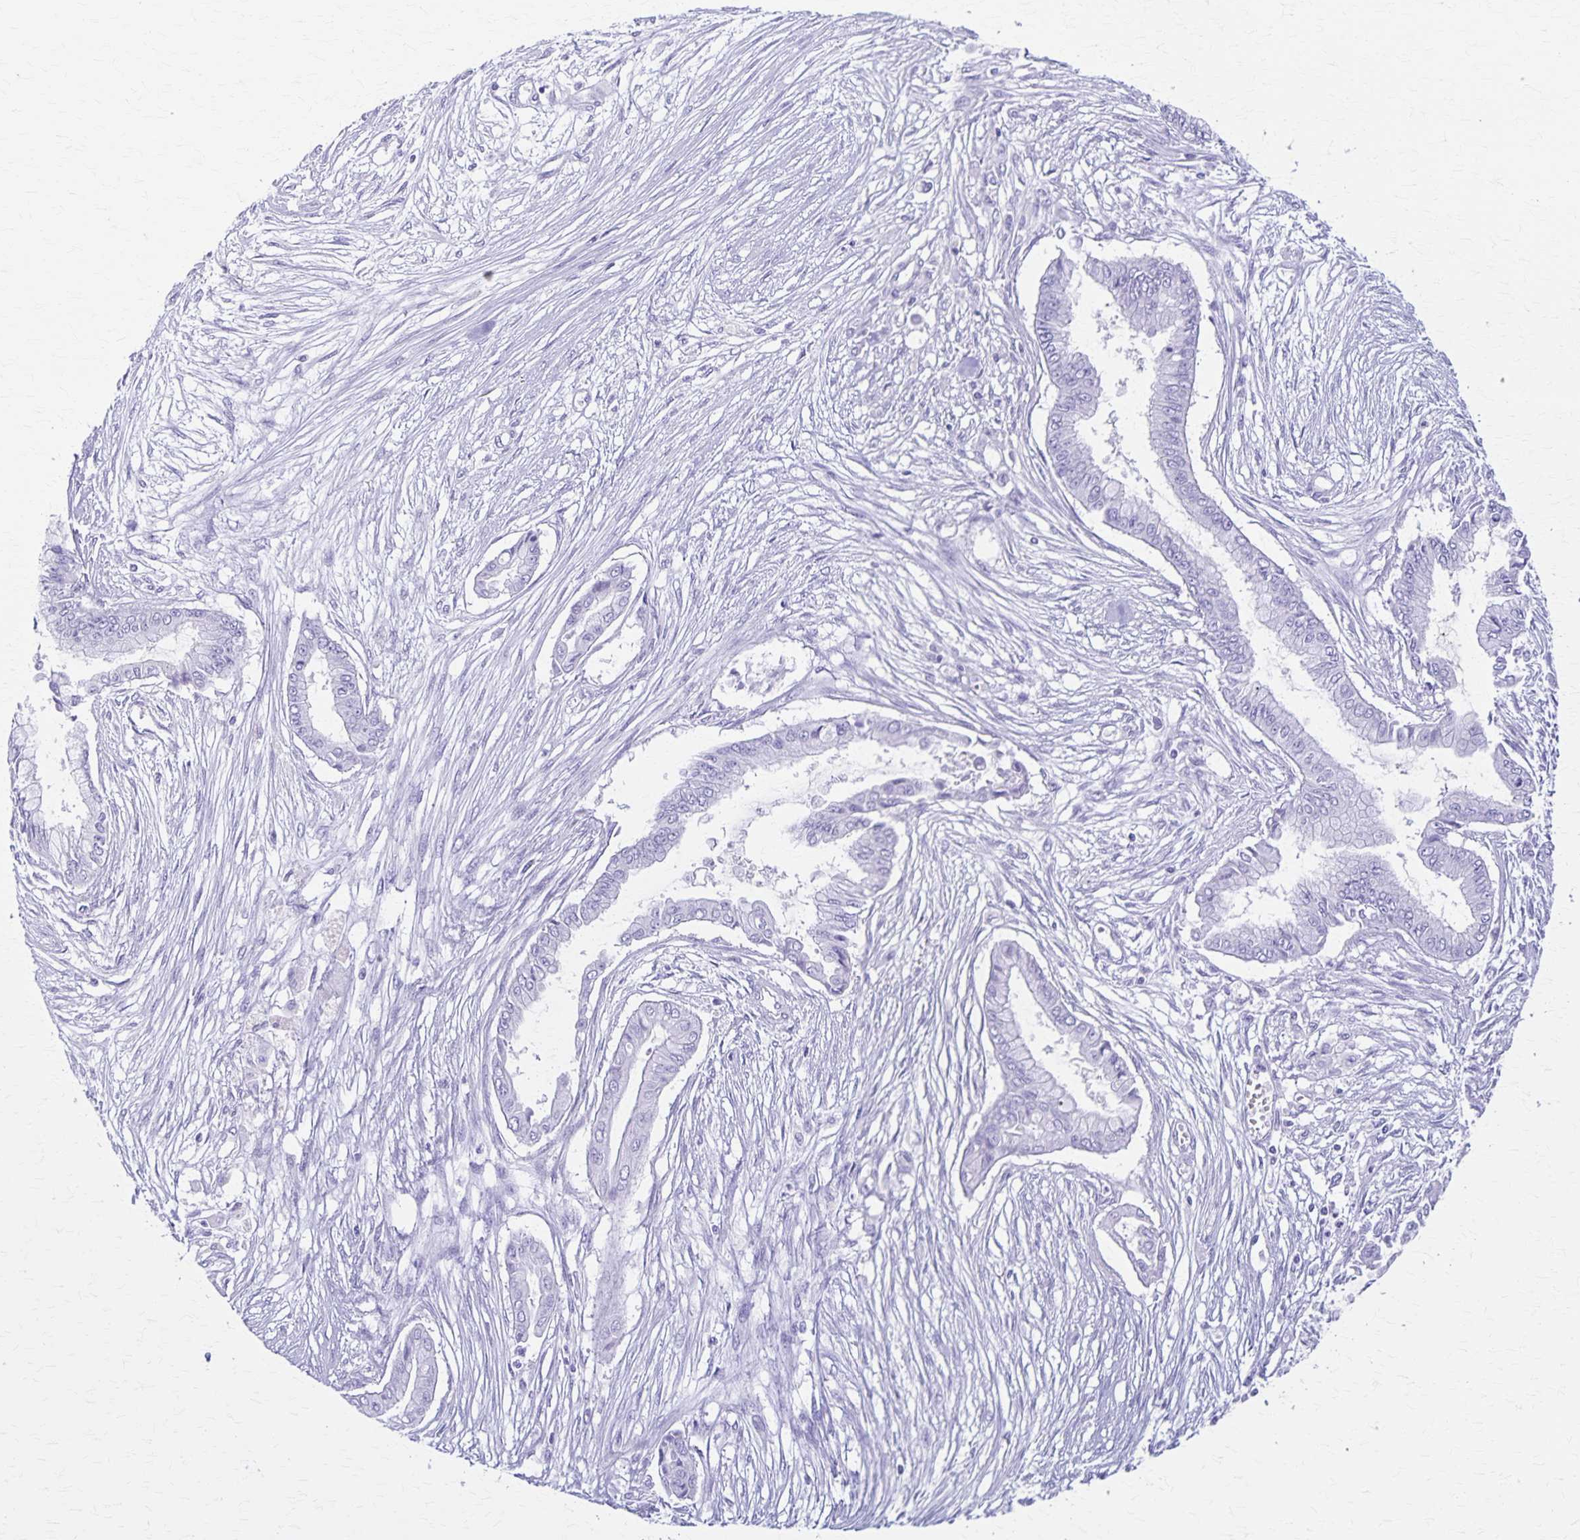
{"staining": {"intensity": "negative", "quantity": "none", "location": "none"}, "tissue": "pancreatic cancer", "cell_type": "Tumor cells", "image_type": "cancer", "snomed": [{"axis": "morphology", "description": "Adenocarcinoma, NOS"}, {"axis": "topography", "description": "Pancreas"}], "caption": "Immunohistochemical staining of pancreatic cancer (adenocarcinoma) demonstrates no significant staining in tumor cells.", "gene": "DEFA5", "patient": {"sex": "female", "age": 68}}